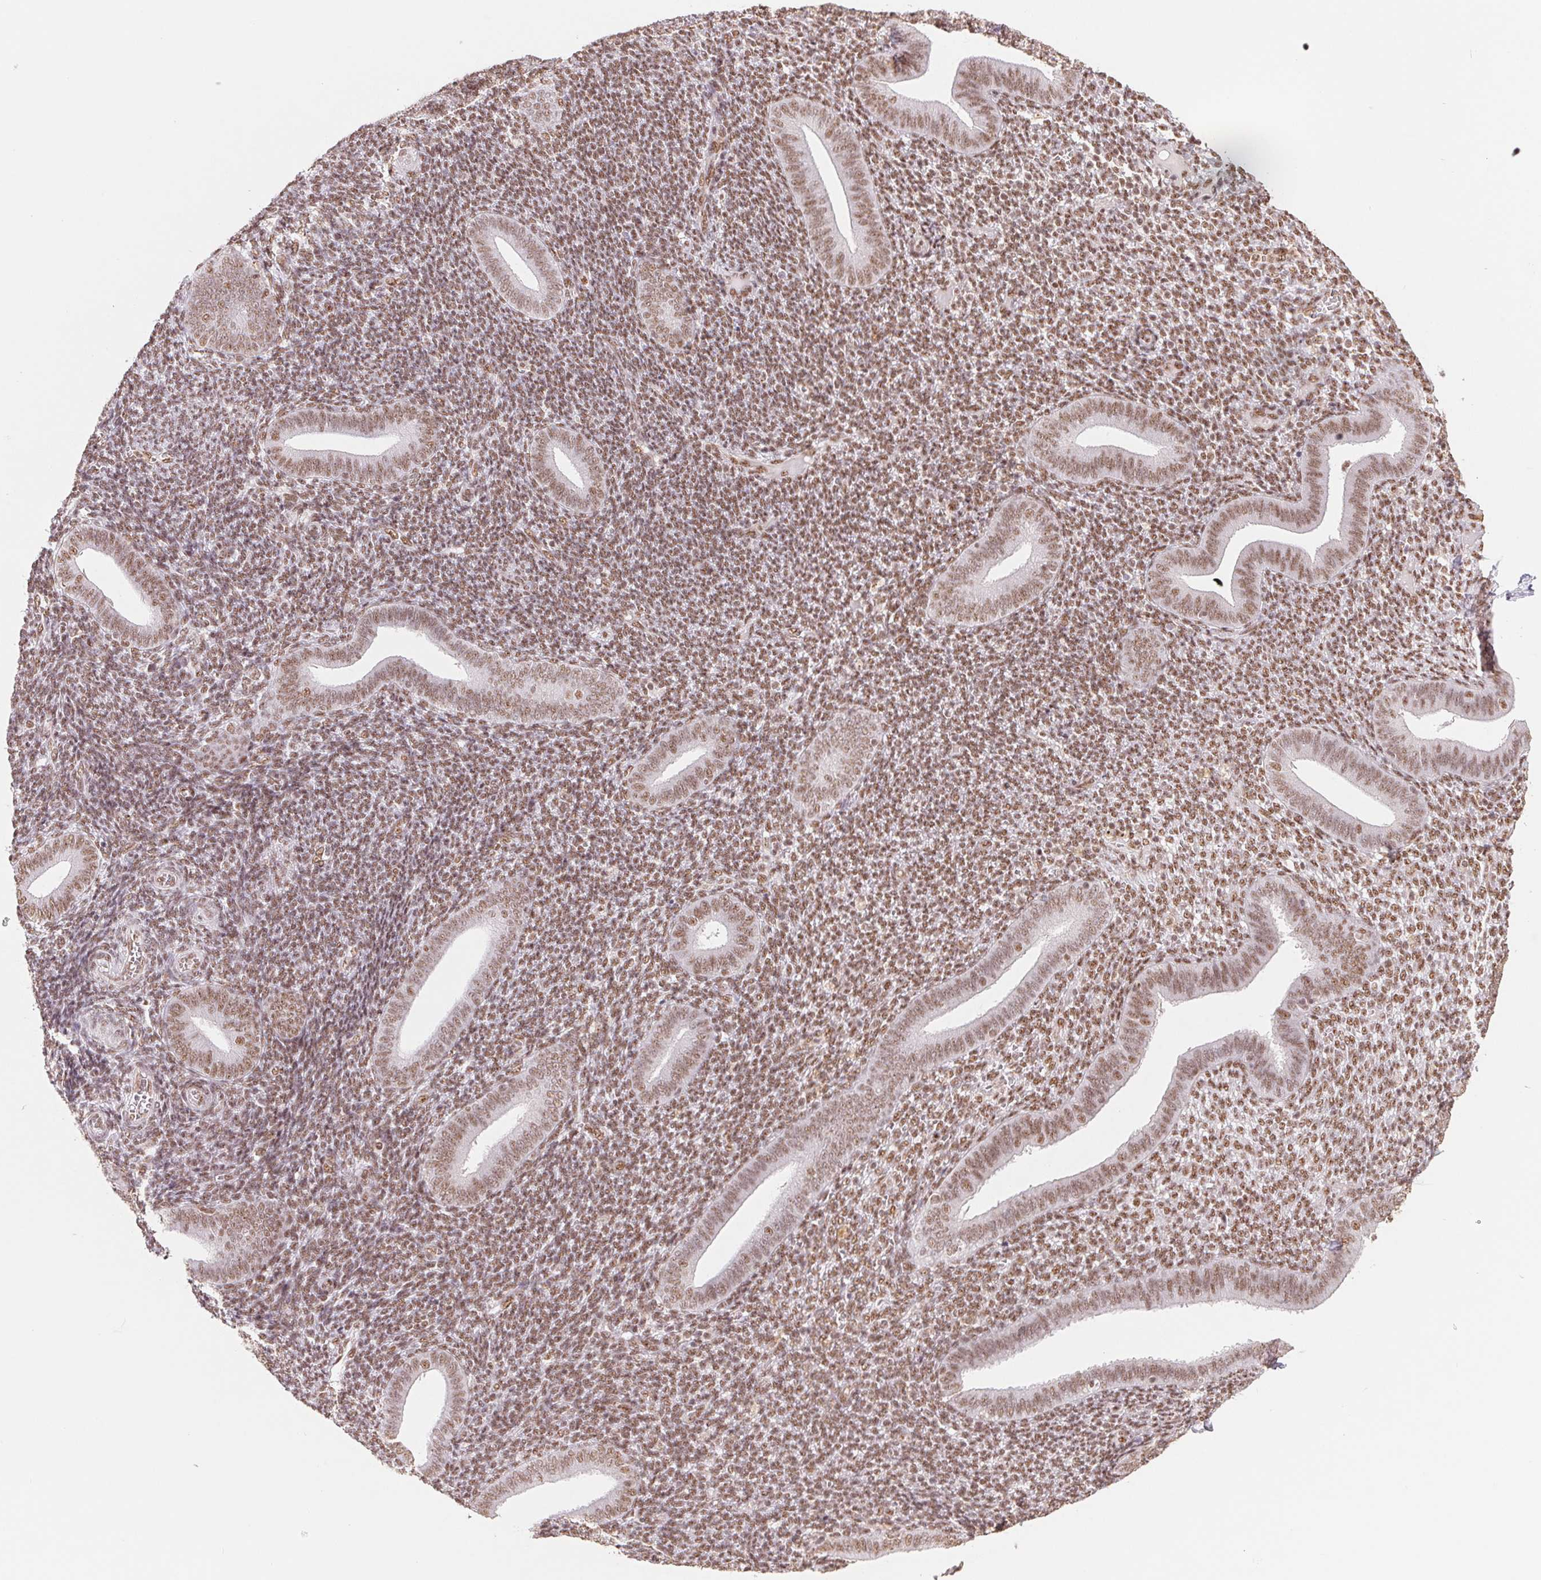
{"staining": {"intensity": "moderate", "quantity": ">75%", "location": "nuclear"}, "tissue": "endometrium", "cell_type": "Cells in endometrial stroma", "image_type": "normal", "snomed": [{"axis": "morphology", "description": "Normal tissue, NOS"}, {"axis": "topography", "description": "Endometrium"}], "caption": "About >75% of cells in endometrial stroma in unremarkable endometrium reveal moderate nuclear protein staining as visualized by brown immunohistochemical staining.", "gene": "SREK1", "patient": {"sex": "female", "age": 25}}